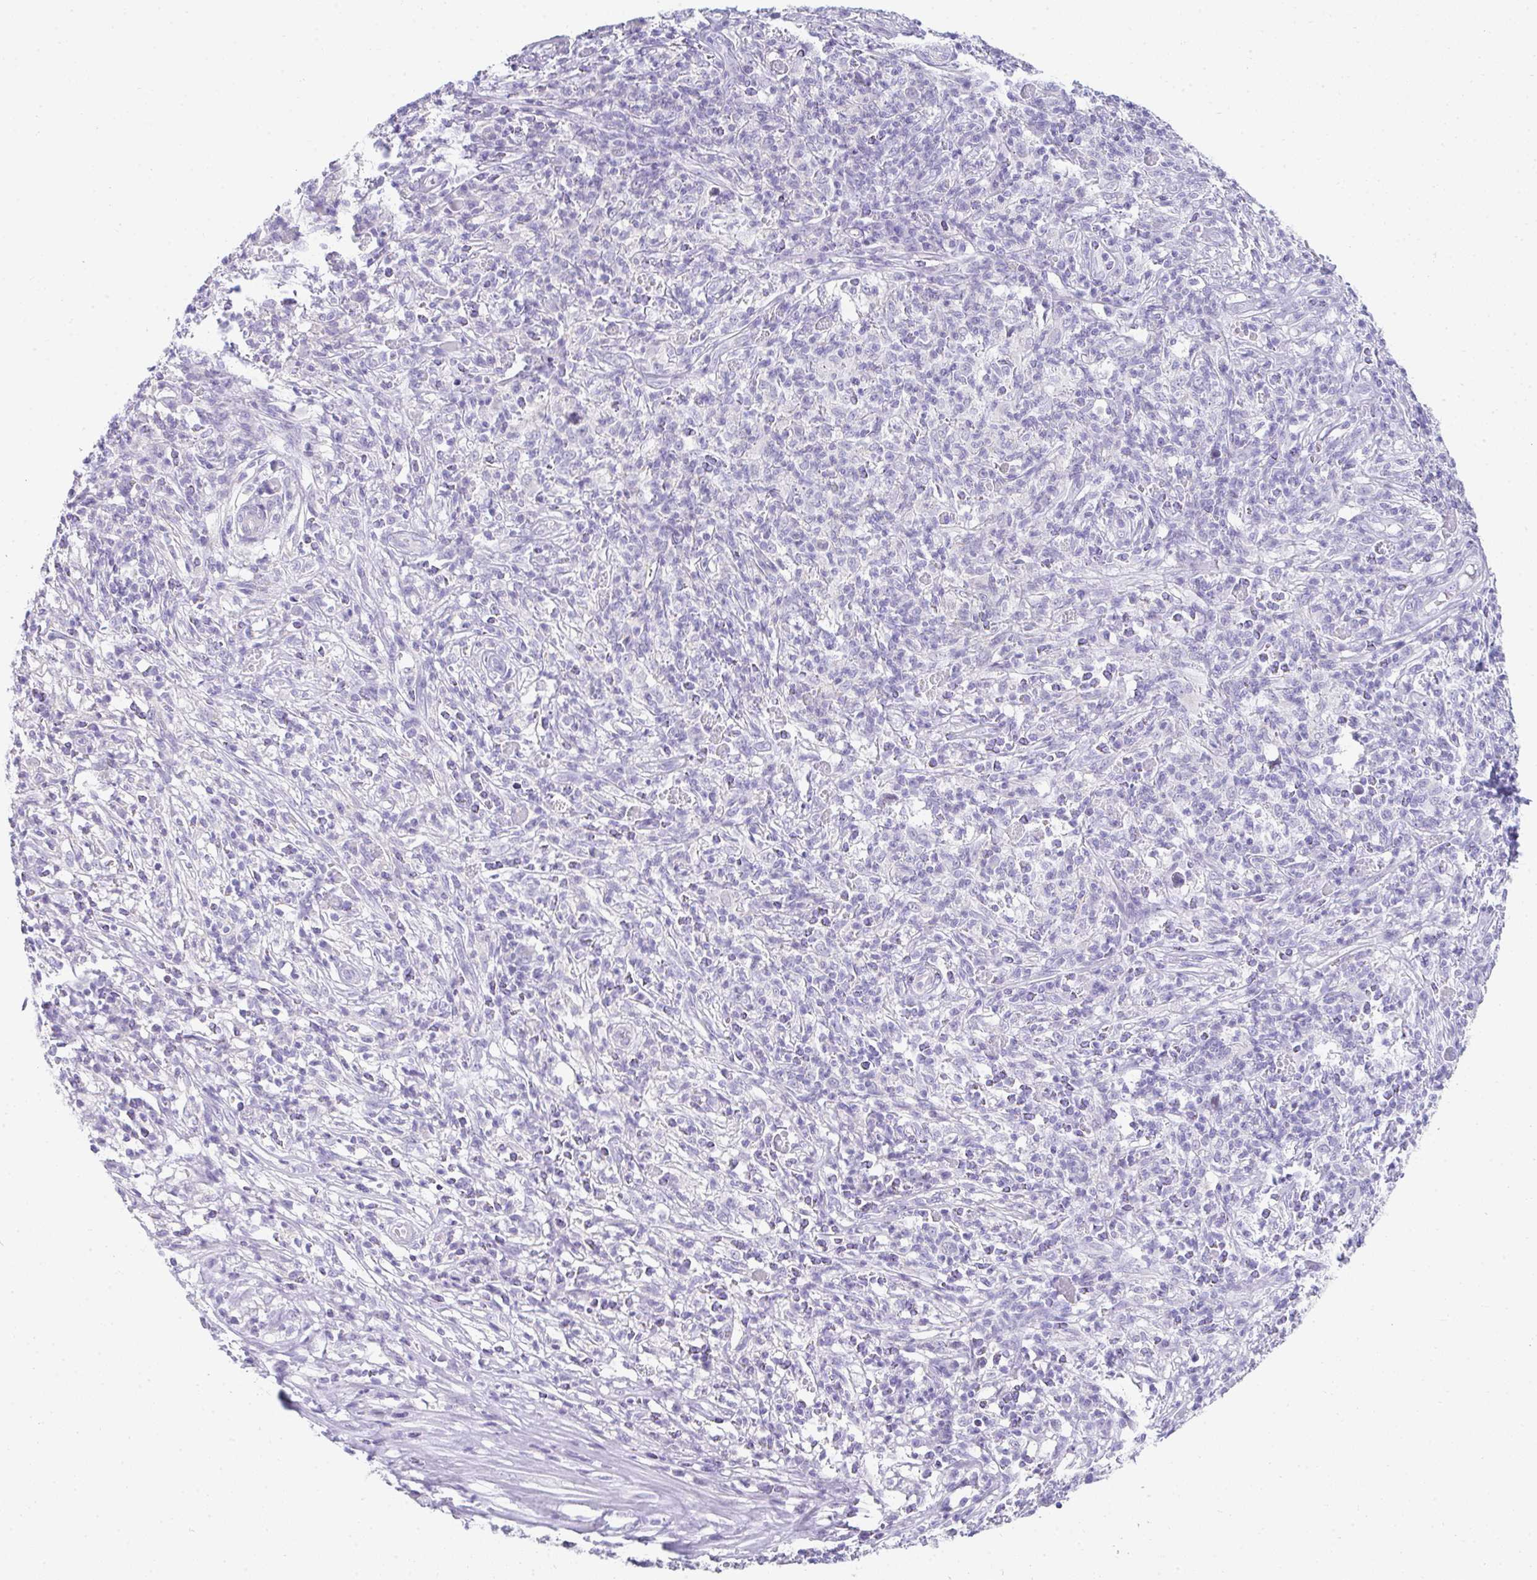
{"staining": {"intensity": "negative", "quantity": "none", "location": "none"}, "tissue": "melanoma", "cell_type": "Tumor cells", "image_type": "cancer", "snomed": [{"axis": "morphology", "description": "Malignant melanoma, NOS"}, {"axis": "topography", "description": "Skin"}], "caption": "IHC image of neoplastic tissue: human melanoma stained with DAB (3,3'-diaminobenzidine) reveals no significant protein staining in tumor cells. The staining is performed using DAB brown chromogen with nuclei counter-stained in using hematoxylin.", "gene": "RLF", "patient": {"sex": "male", "age": 66}}